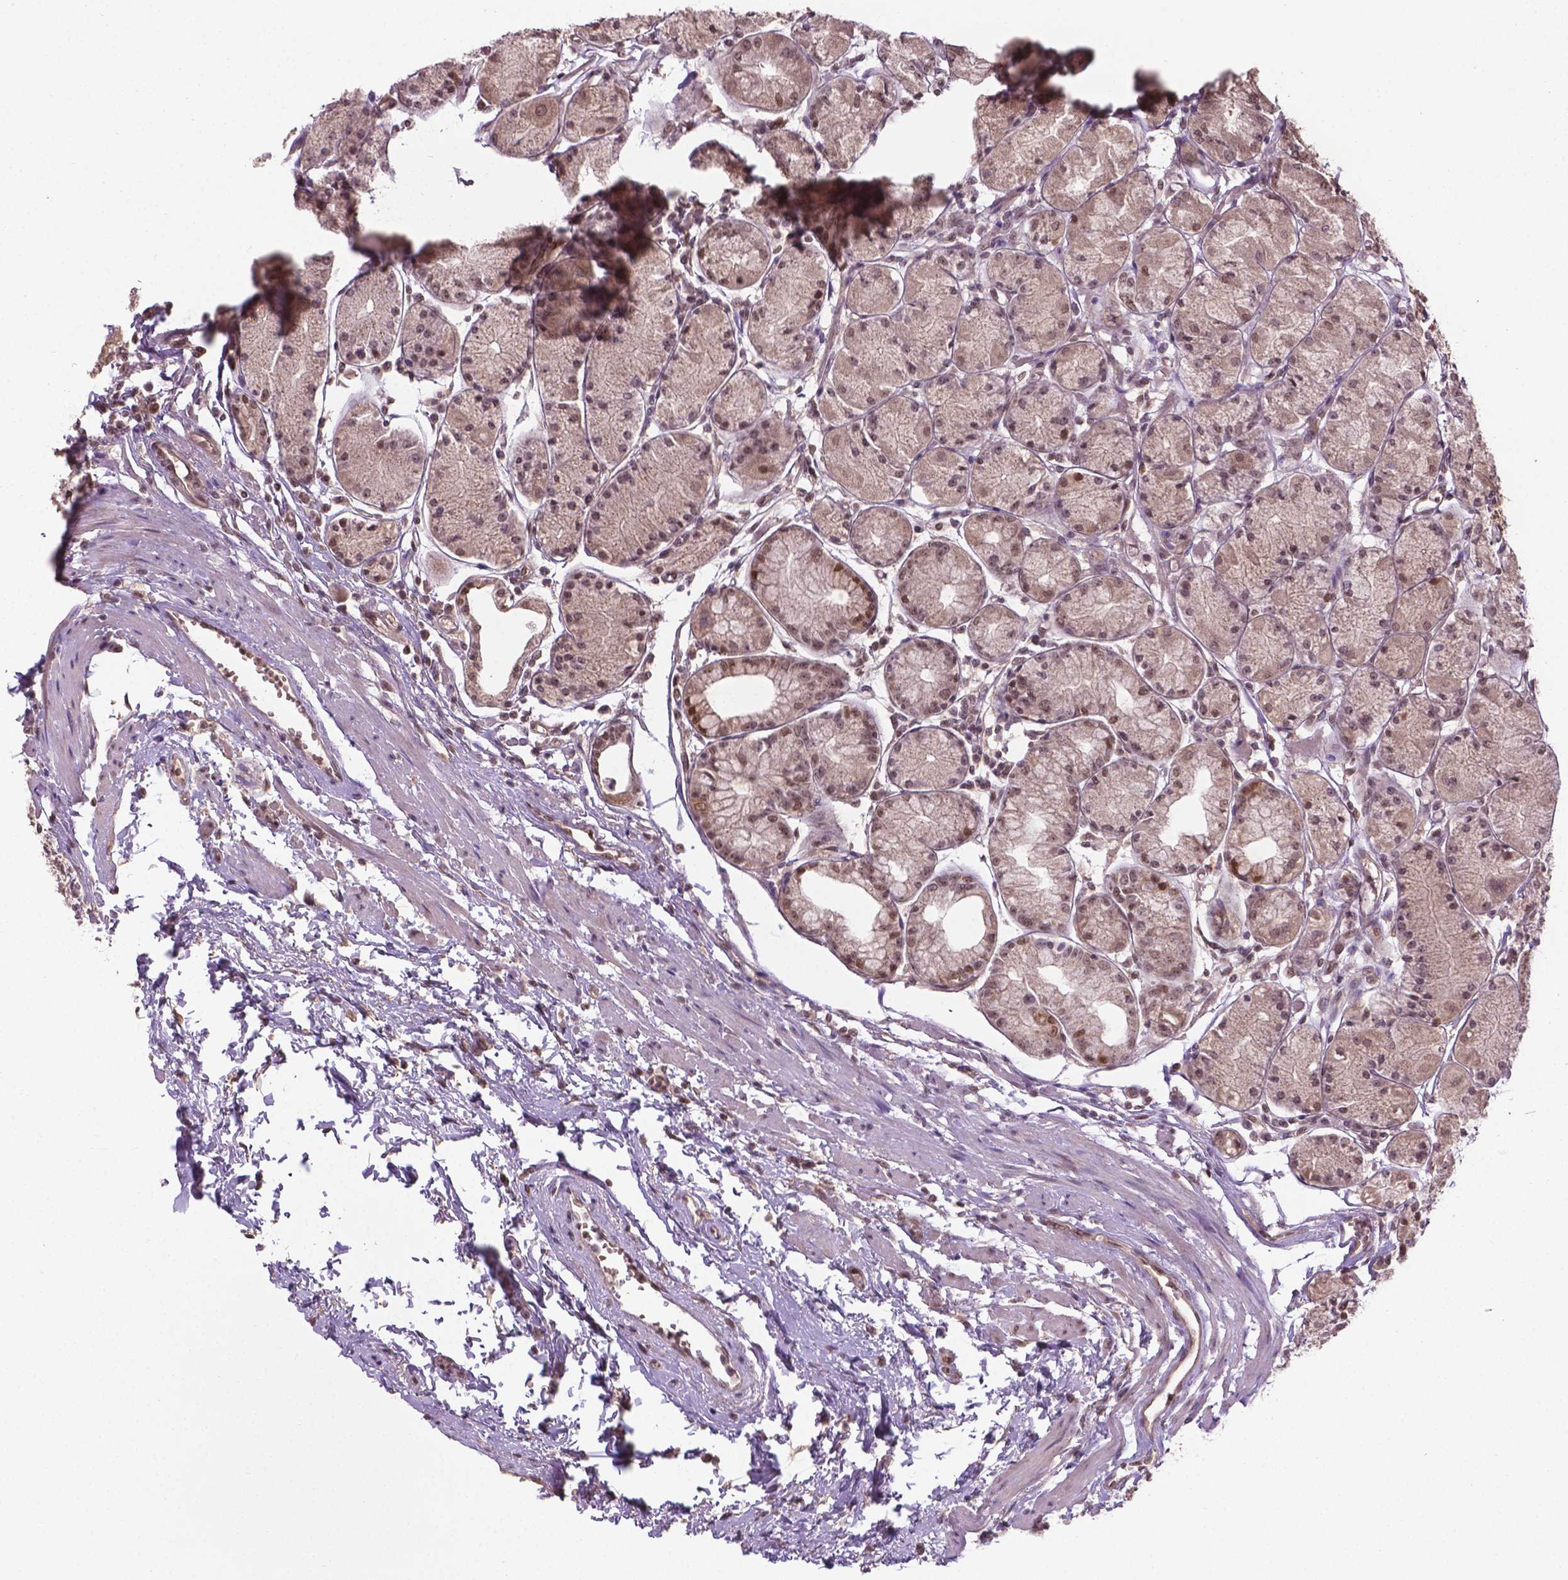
{"staining": {"intensity": "moderate", "quantity": ">75%", "location": "cytoplasmic/membranous,nuclear"}, "tissue": "stomach", "cell_type": "Glandular cells", "image_type": "normal", "snomed": [{"axis": "morphology", "description": "Normal tissue, NOS"}, {"axis": "topography", "description": "Stomach, upper"}], "caption": "Immunohistochemical staining of benign human stomach demonstrates >75% levels of moderate cytoplasmic/membranous,nuclear protein expression in about >75% of glandular cells. (DAB (3,3'-diaminobenzidine) IHC with brightfield microscopy, high magnification).", "gene": "ANKRD54", "patient": {"sex": "male", "age": 69}}